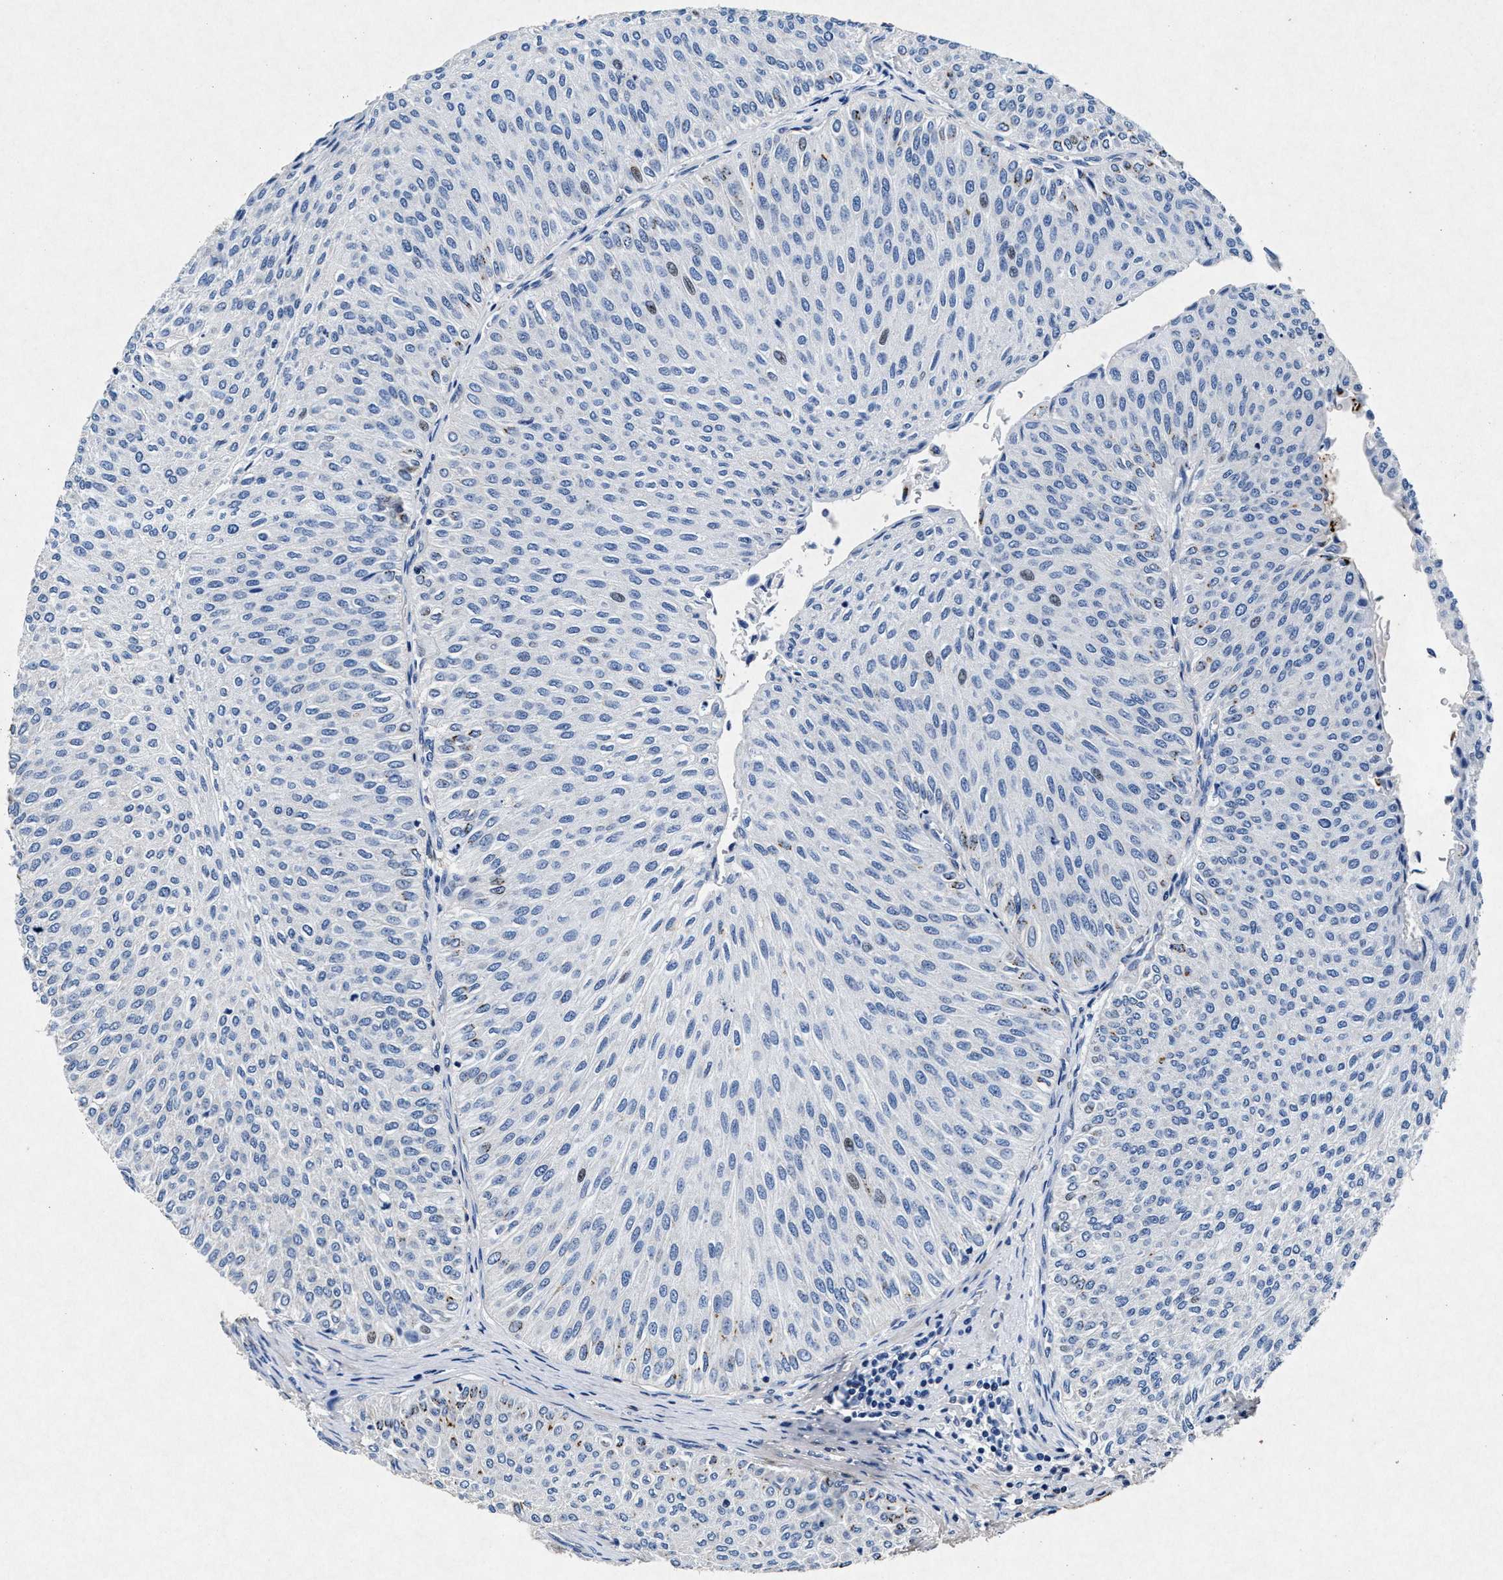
{"staining": {"intensity": "weak", "quantity": "<25%", "location": "nuclear"}, "tissue": "urothelial cancer", "cell_type": "Tumor cells", "image_type": "cancer", "snomed": [{"axis": "morphology", "description": "Urothelial carcinoma, Low grade"}, {"axis": "topography", "description": "Urinary bladder"}], "caption": "Urothelial cancer was stained to show a protein in brown. There is no significant expression in tumor cells. (Stains: DAB (3,3'-diaminobenzidine) immunohistochemistry with hematoxylin counter stain, Microscopy: brightfield microscopy at high magnification).", "gene": "MAP6", "patient": {"sex": "male", "age": 78}}